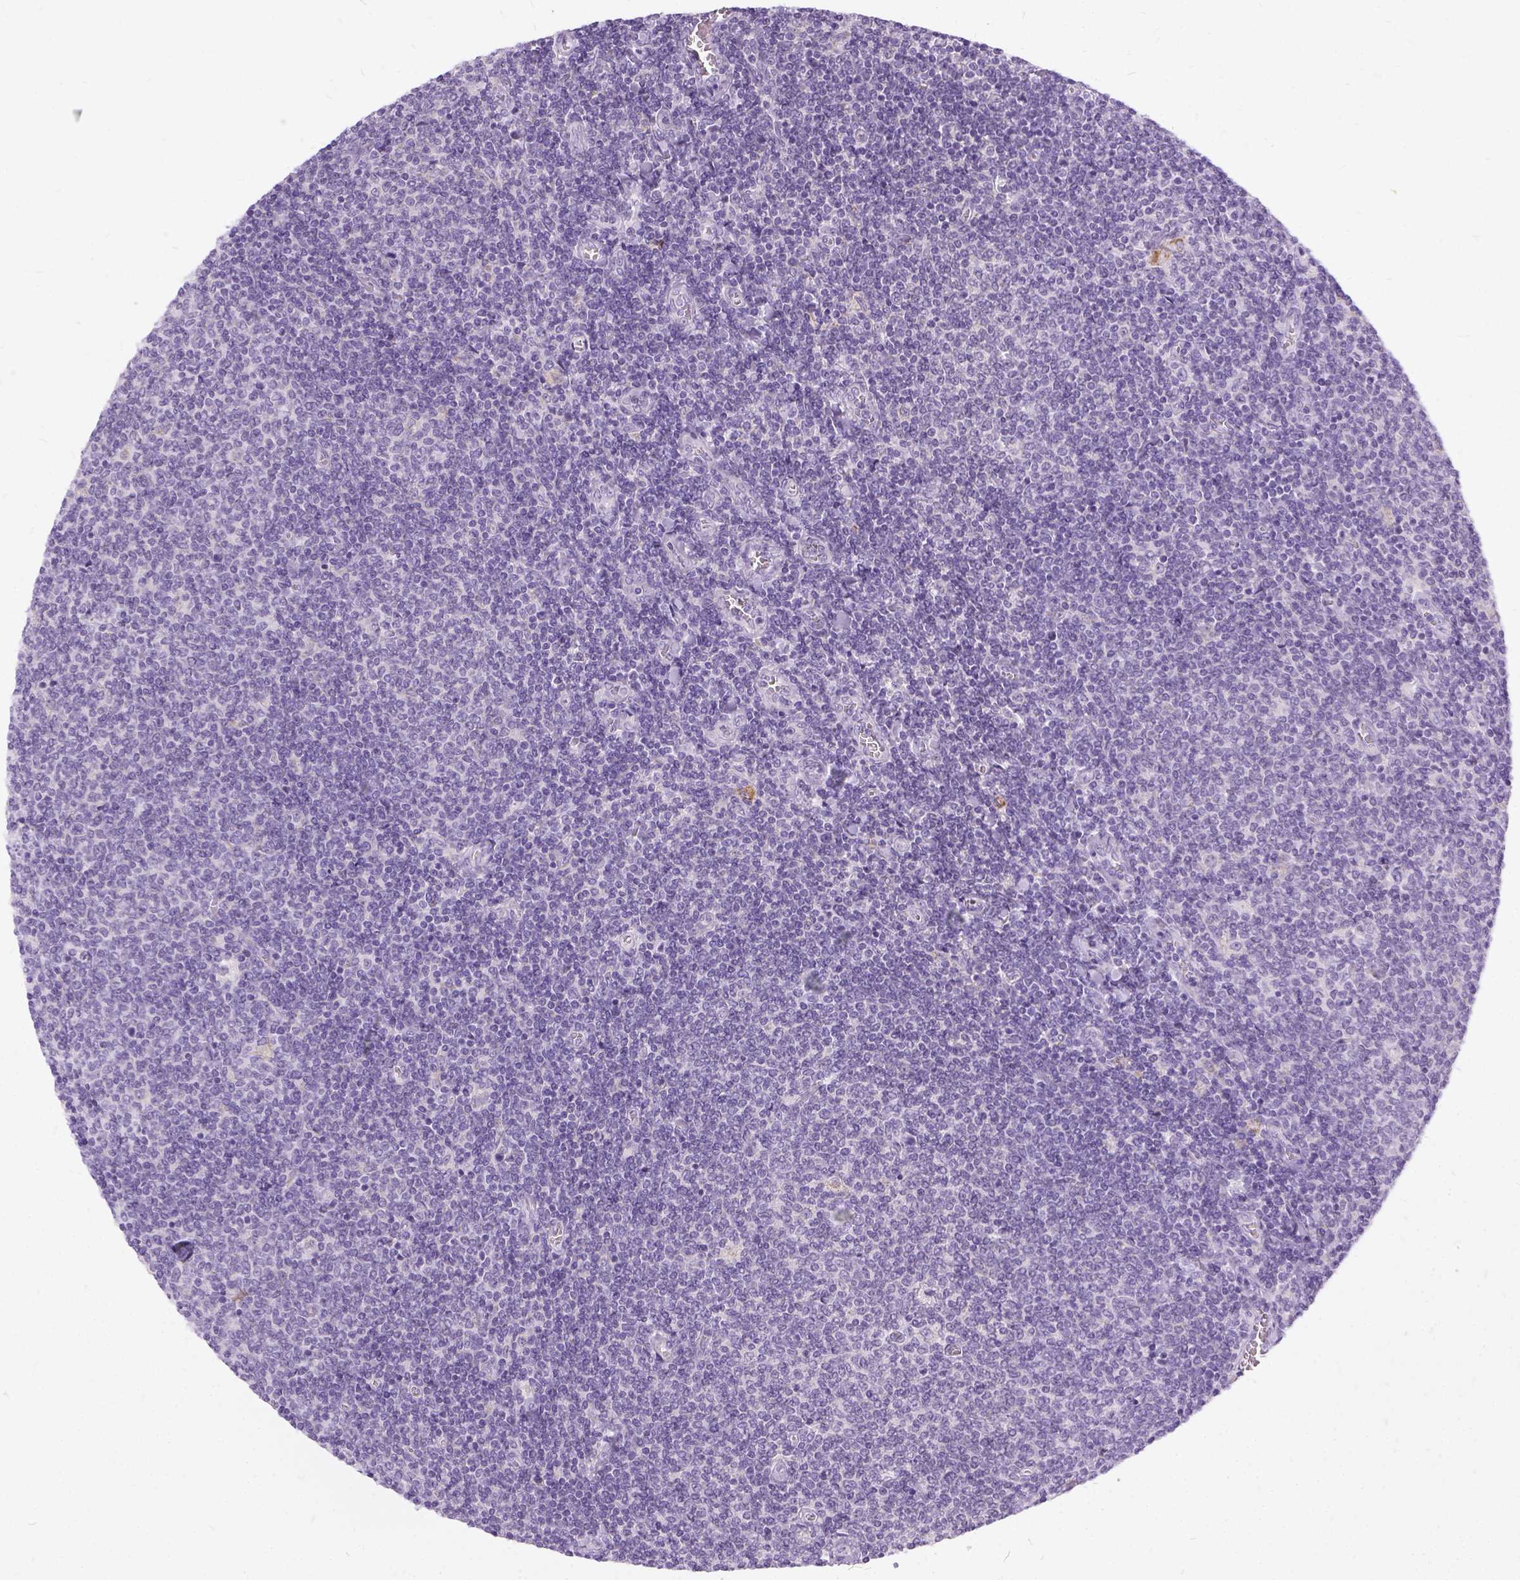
{"staining": {"intensity": "negative", "quantity": "none", "location": "none"}, "tissue": "lymphoma", "cell_type": "Tumor cells", "image_type": "cancer", "snomed": [{"axis": "morphology", "description": "Malignant lymphoma, non-Hodgkin's type, Low grade"}, {"axis": "topography", "description": "Lymph node"}], "caption": "Low-grade malignant lymphoma, non-Hodgkin's type stained for a protein using IHC reveals no positivity tumor cells.", "gene": "FDX1", "patient": {"sex": "male", "age": 52}}